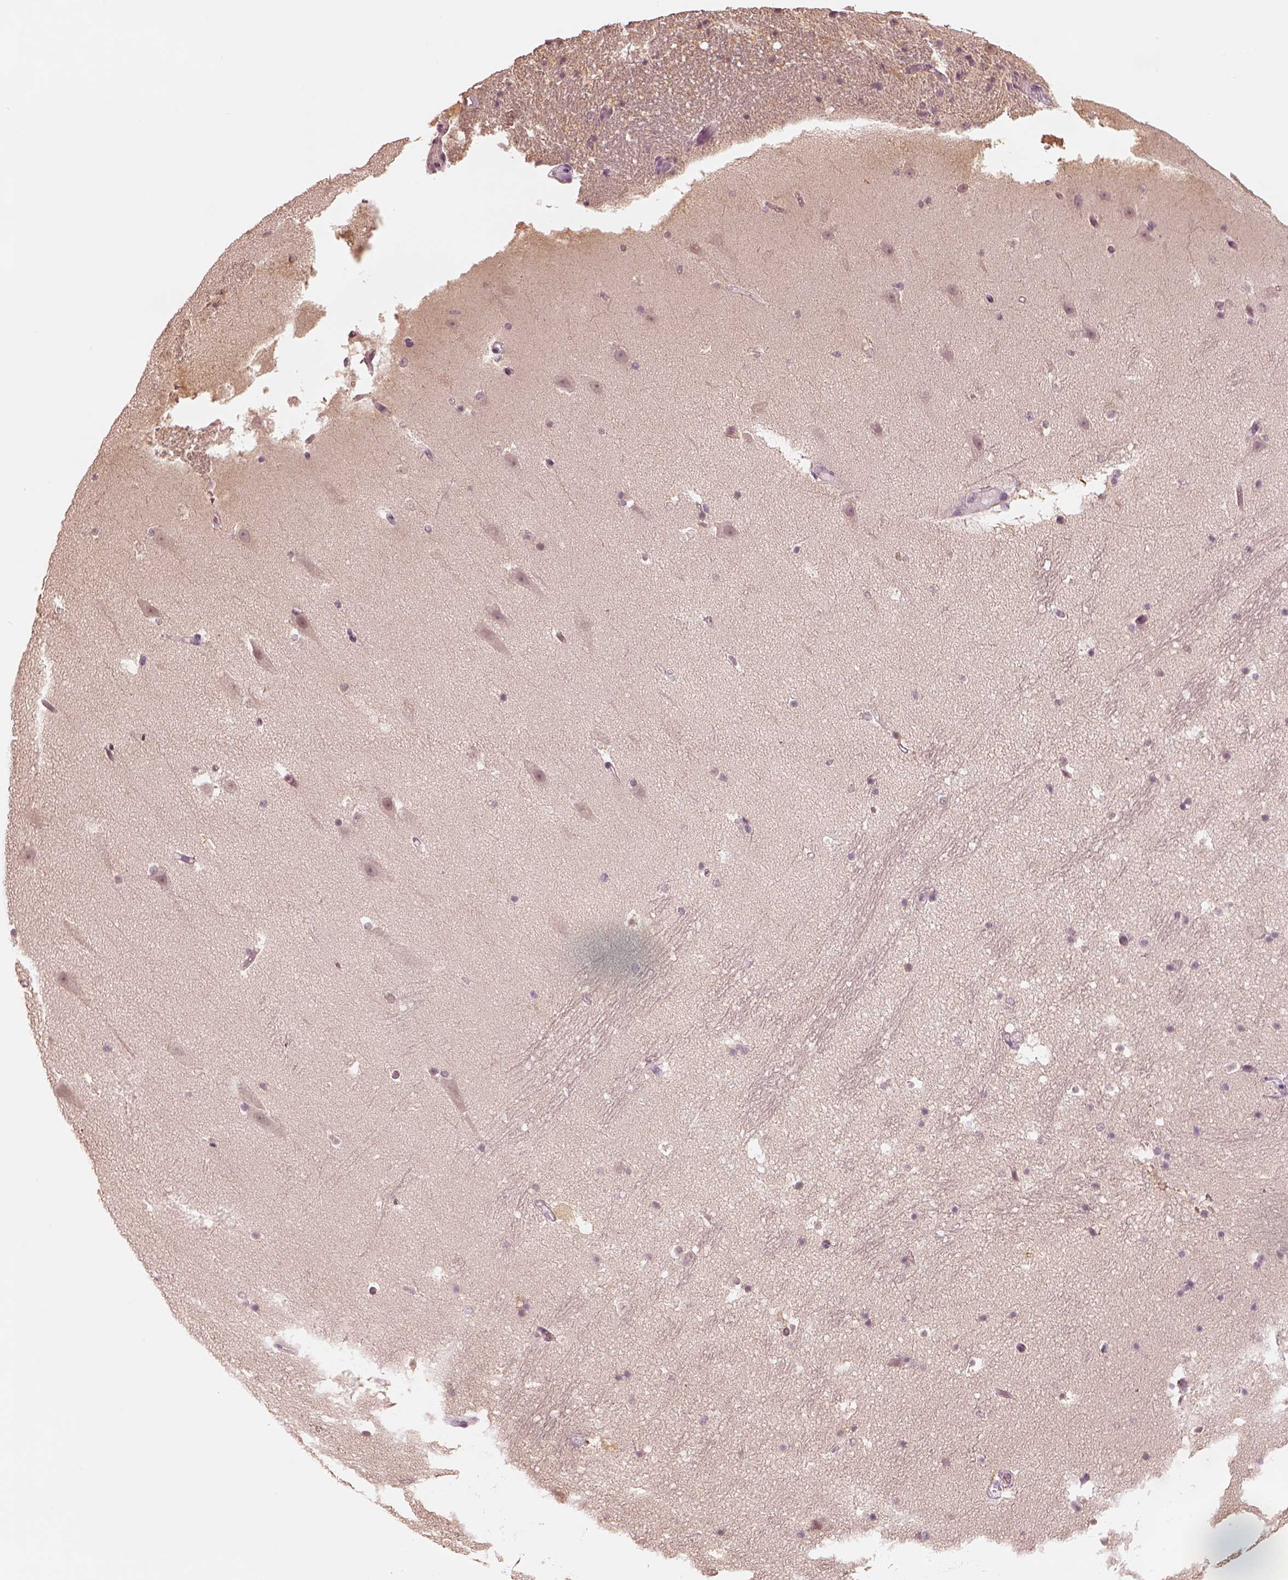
{"staining": {"intensity": "negative", "quantity": "none", "location": "none"}, "tissue": "hippocampus", "cell_type": "Glial cells", "image_type": "normal", "snomed": [{"axis": "morphology", "description": "Normal tissue, NOS"}, {"axis": "topography", "description": "Hippocampus"}], "caption": "DAB immunohistochemical staining of normal human hippocampus exhibits no significant expression in glial cells.", "gene": "EGR4", "patient": {"sex": "male", "age": 26}}